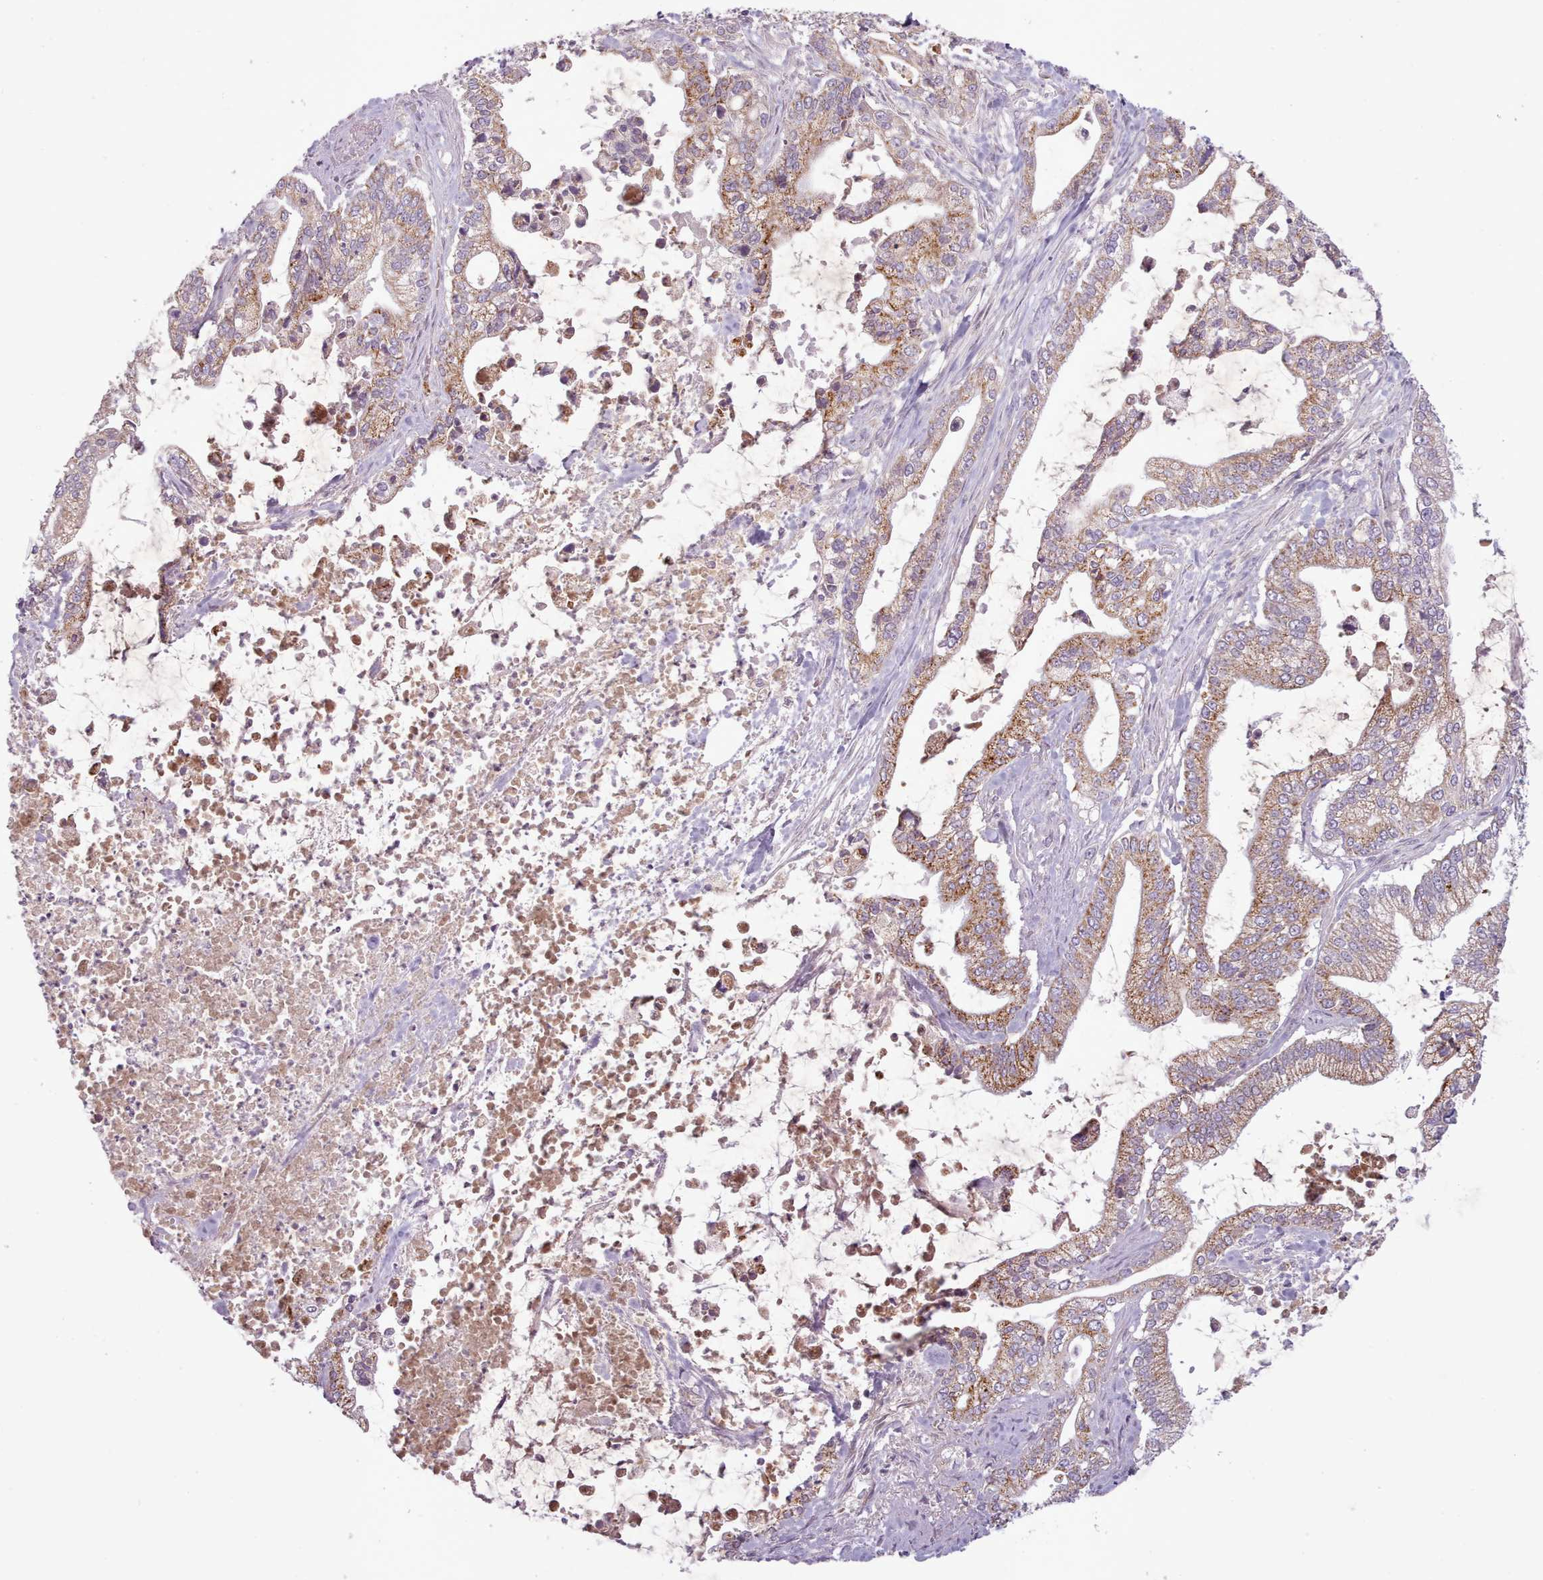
{"staining": {"intensity": "moderate", "quantity": ">75%", "location": "cytoplasmic/membranous"}, "tissue": "pancreatic cancer", "cell_type": "Tumor cells", "image_type": "cancer", "snomed": [{"axis": "morphology", "description": "Adenocarcinoma, NOS"}, {"axis": "topography", "description": "Pancreas"}], "caption": "Immunohistochemistry histopathology image of neoplastic tissue: human pancreatic cancer stained using immunohistochemistry (IHC) shows medium levels of moderate protein expression localized specifically in the cytoplasmic/membranous of tumor cells, appearing as a cytoplasmic/membranous brown color.", "gene": "LAPTM5", "patient": {"sex": "male", "age": 69}}